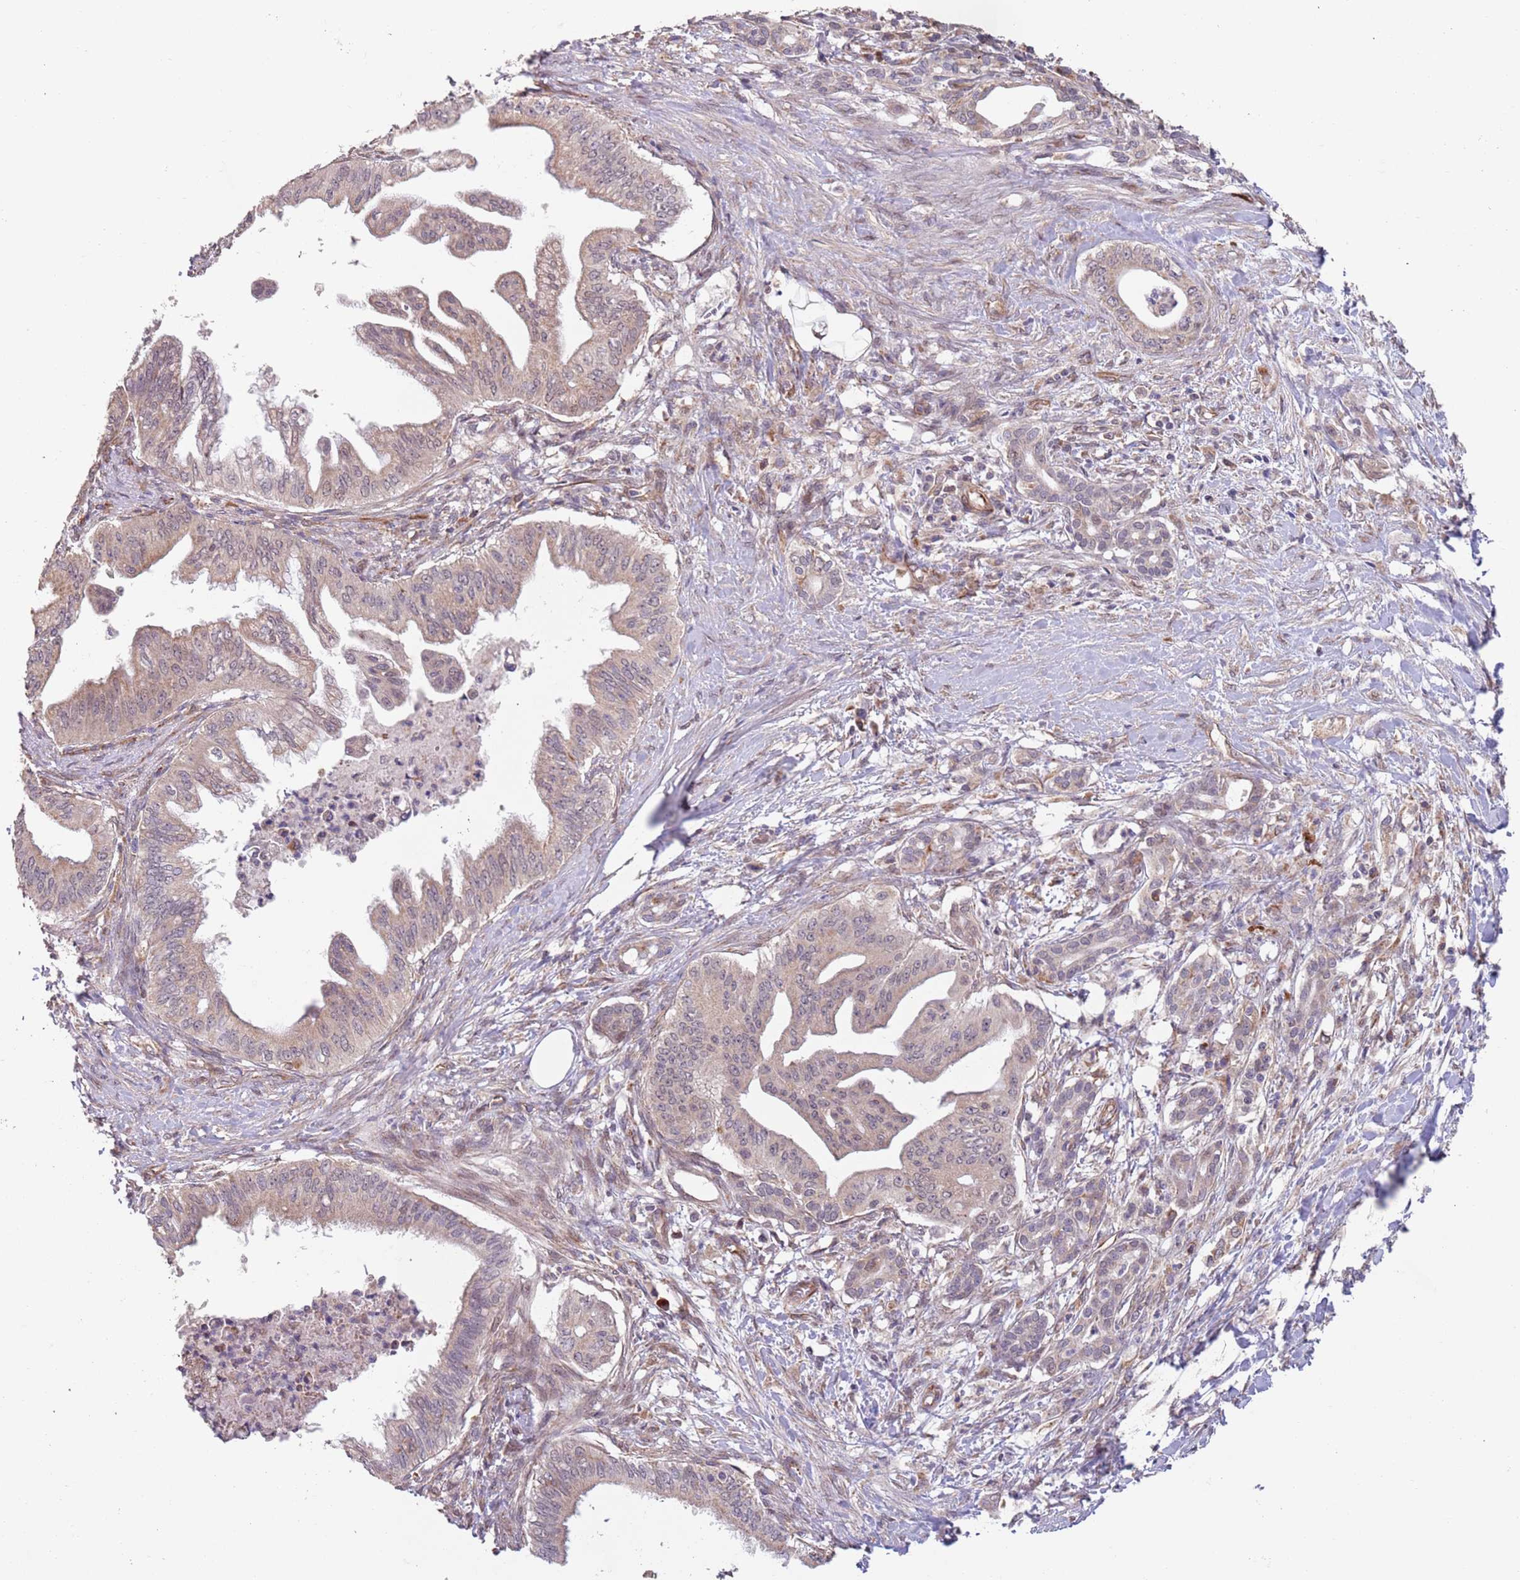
{"staining": {"intensity": "weak", "quantity": "25%-75%", "location": "cytoplasmic/membranous,nuclear"}, "tissue": "pancreatic cancer", "cell_type": "Tumor cells", "image_type": "cancer", "snomed": [{"axis": "morphology", "description": "Adenocarcinoma, NOS"}, {"axis": "topography", "description": "Pancreas"}], "caption": "Protein expression analysis of pancreatic adenocarcinoma exhibits weak cytoplasmic/membranous and nuclear positivity in approximately 25%-75% of tumor cells.", "gene": "CHD9", "patient": {"sex": "male", "age": 58}}